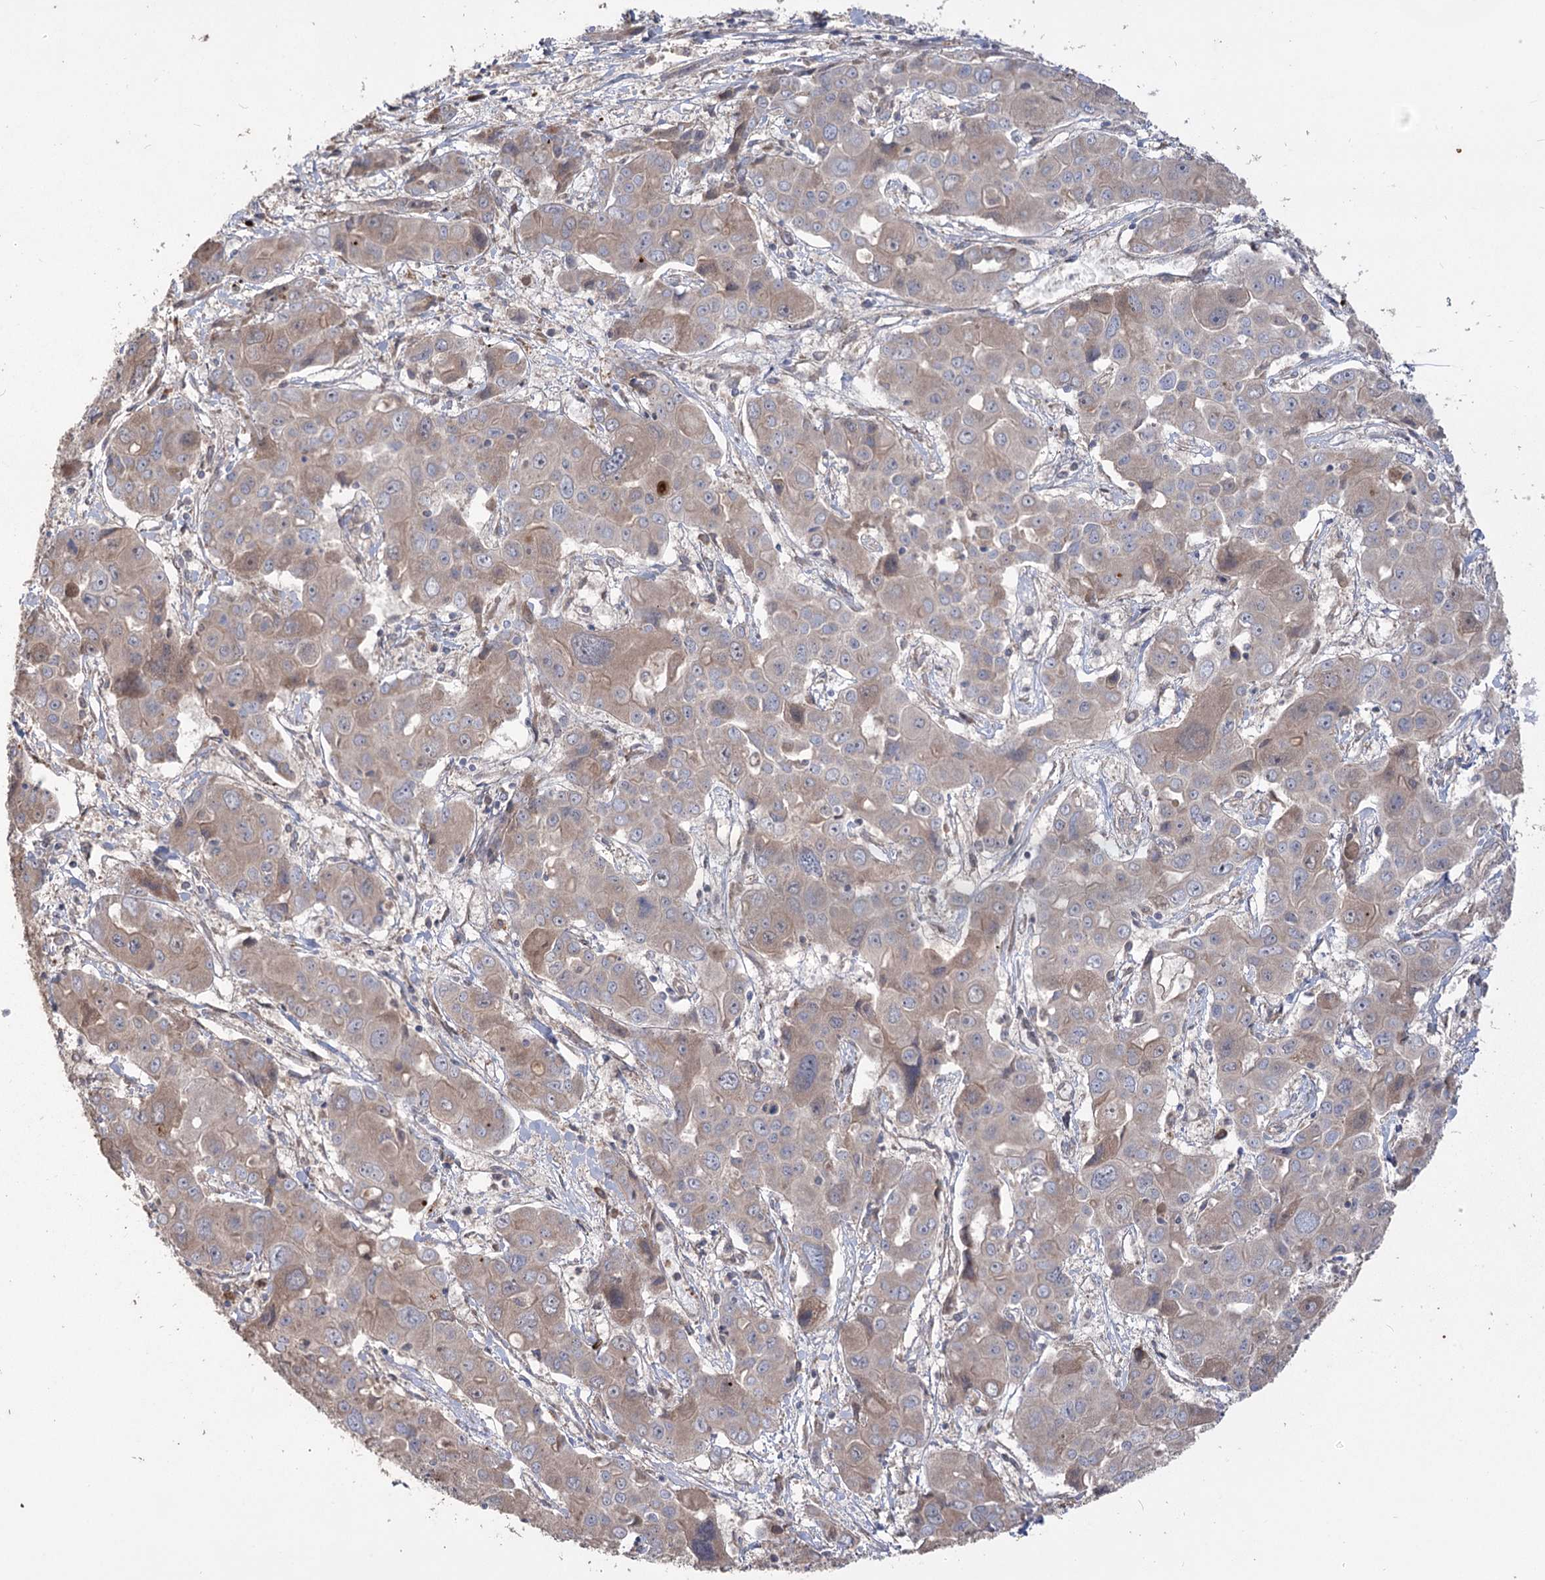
{"staining": {"intensity": "weak", "quantity": "25%-75%", "location": "cytoplasmic/membranous"}, "tissue": "liver cancer", "cell_type": "Tumor cells", "image_type": "cancer", "snomed": [{"axis": "morphology", "description": "Cholangiocarcinoma"}, {"axis": "topography", "description": "Liver"}], "caption": "A brown stain highlights weak cytoplasmic/membranous staining of a protein in liver cancer (cholangiocarcinoma) tumor cells.", "gene": "RIN2", "patient": {"sex": "male", "age": 67}}